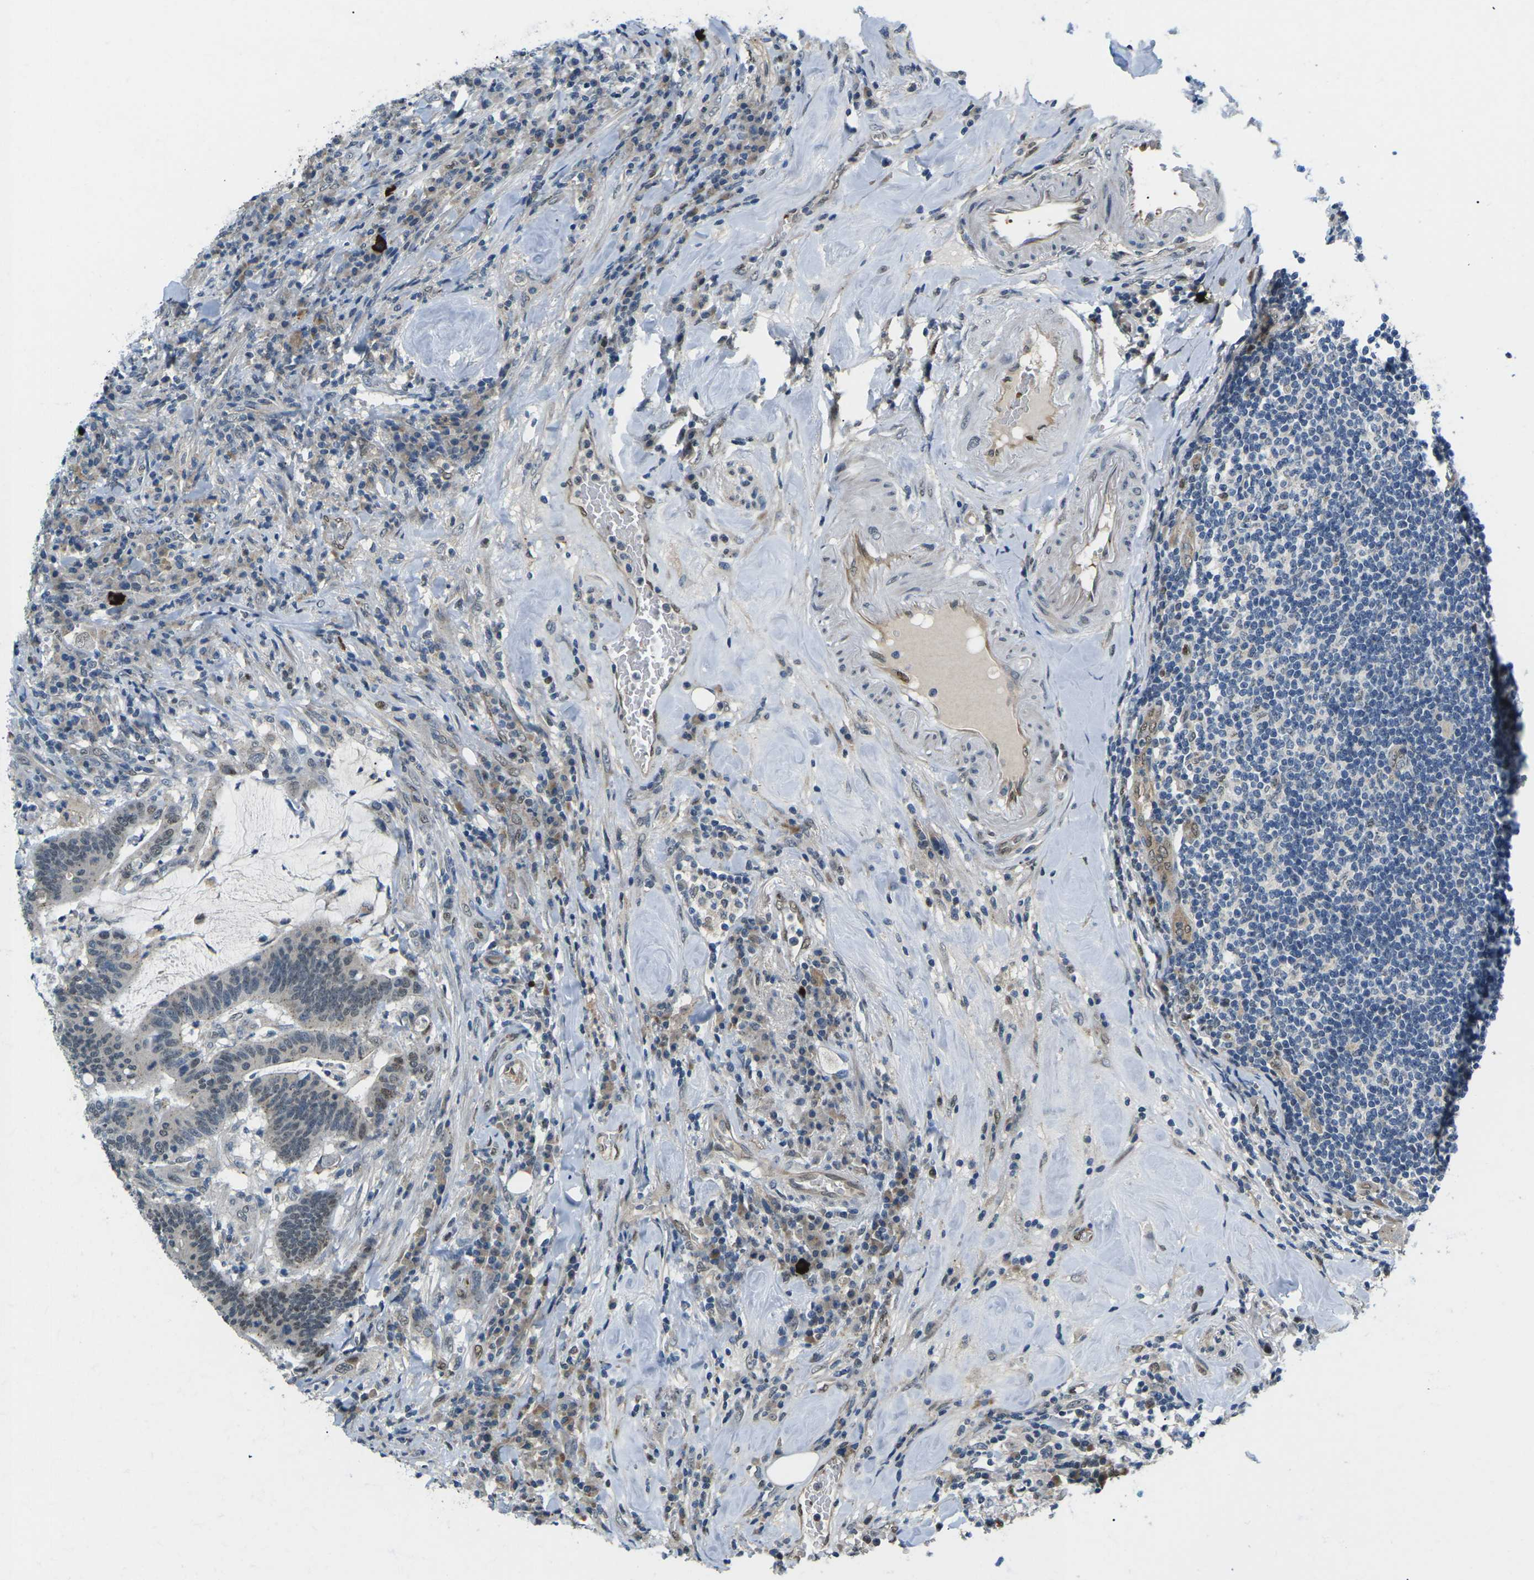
{"staining": {"intensity": "weak", "quantity": "<25%", "location": "nuclear"}, "tissue": "colorectal cancer", "cell_type": "Tumor cells", "image_type": "cancer", "snomed": [{"axis": "morphology", "description": "Normal tissue, NOS"}, {"axis": "morphology", "description": "Adenocarcinoma, NOS"}, {"axis": "topography", "description": "Colon"}], "caption": "IHC photomicrograph of neoplastic tissue: colorectal cancer stained with DAB demonstrates no significant protein positivity in tumor cells.", "gene": "ERBB4", "patient": {"sex": "female", "age": 66}}